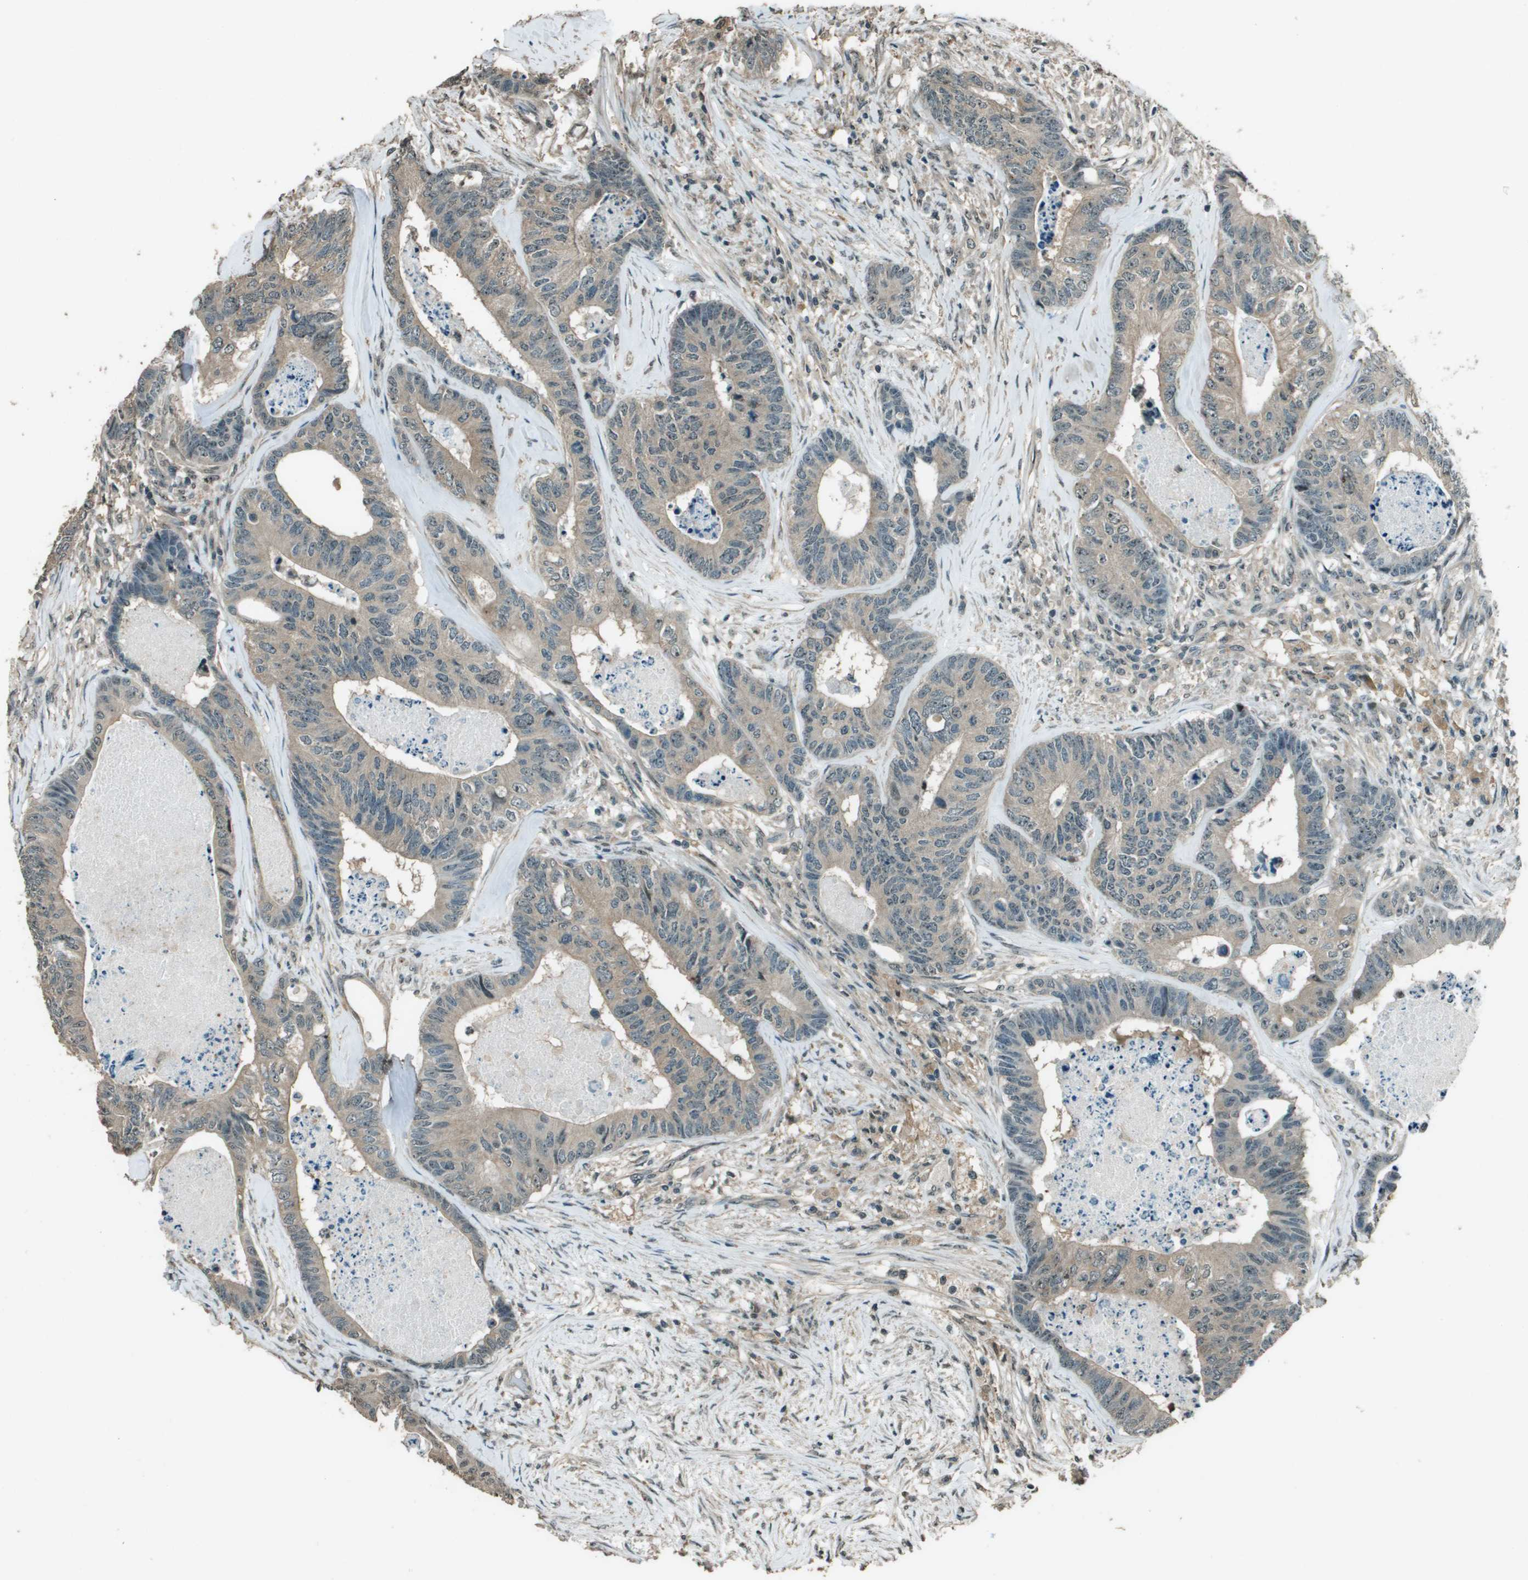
{"staining": {"intensity": "weak", "quantity": ">75%", "location": "cytoplasmic/membranous"}, "tissue": "colorectal cancer", "cell_type": "Tumor cells", "image_type": "cancer", "snomed": [{"axis": "morphology", "description": "Adenocarcinoma, NOS"}, {"axis": "topography", "description": "Colon"}], "caption": "The micrograph demonstrates staining of colorectal cancer, revealing weak cytoplasmic/membranous protein positivity (brown color) within tumor cells.", "gene": "SDC3", "patient": {"sex": "female", "age": 67}}